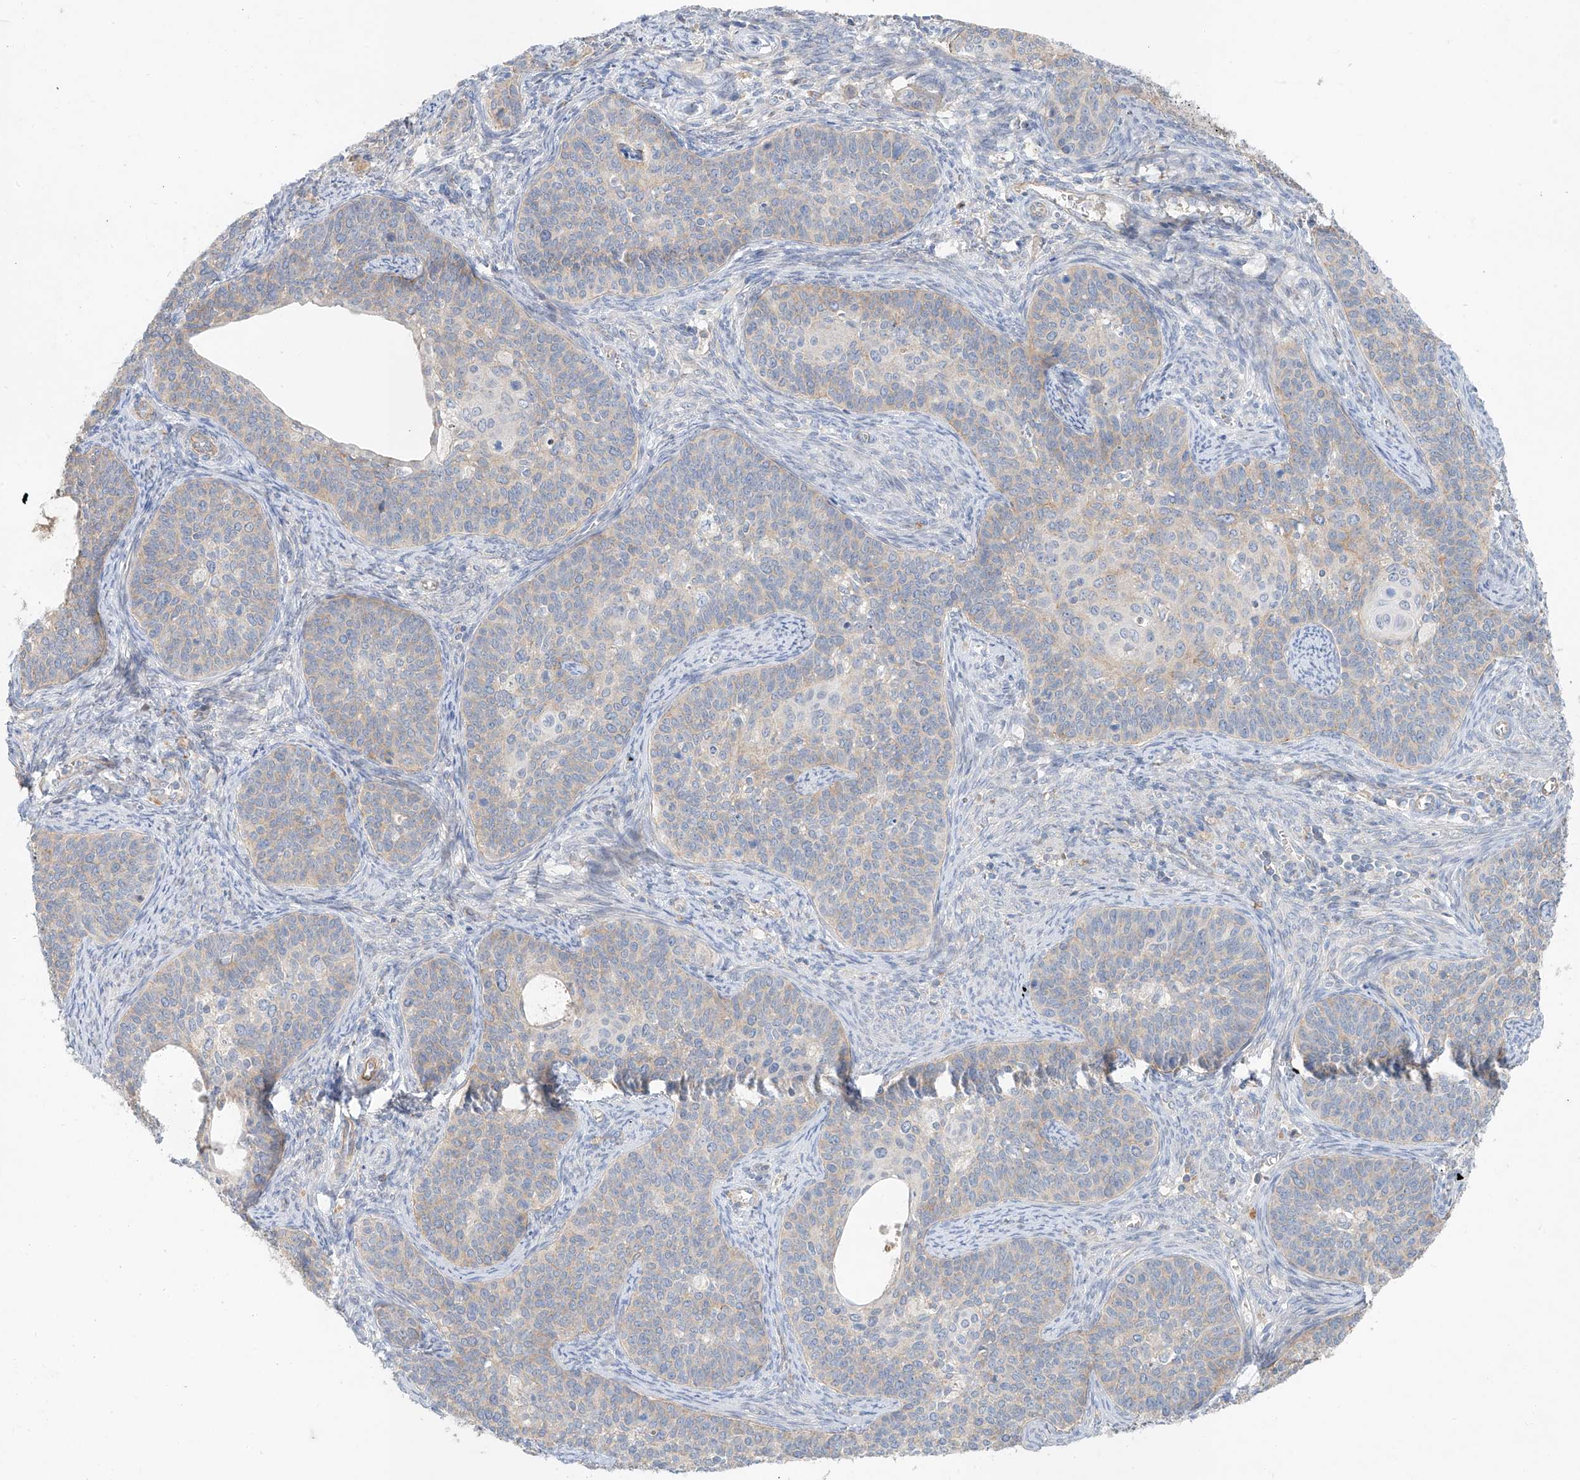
{"staining": {"intensity": "negative", "quantity": "none", "location": "none"}, "tissue": "cervical cancer", "cell_type": "Tumor cells", "image_type": "cancer", "snomed": [{"axis": "morphology", "description": "Squamous cell carcinoma, NOS"}, {"axis": "topography", "description": "Cervix"}], "caption": "The micrograph exhibits no significant expression in tumor cells of cervical cancer (squamous cell carcinoma).", "gene": "AJM1", "patient": {"sex": "female", "age": 33}}